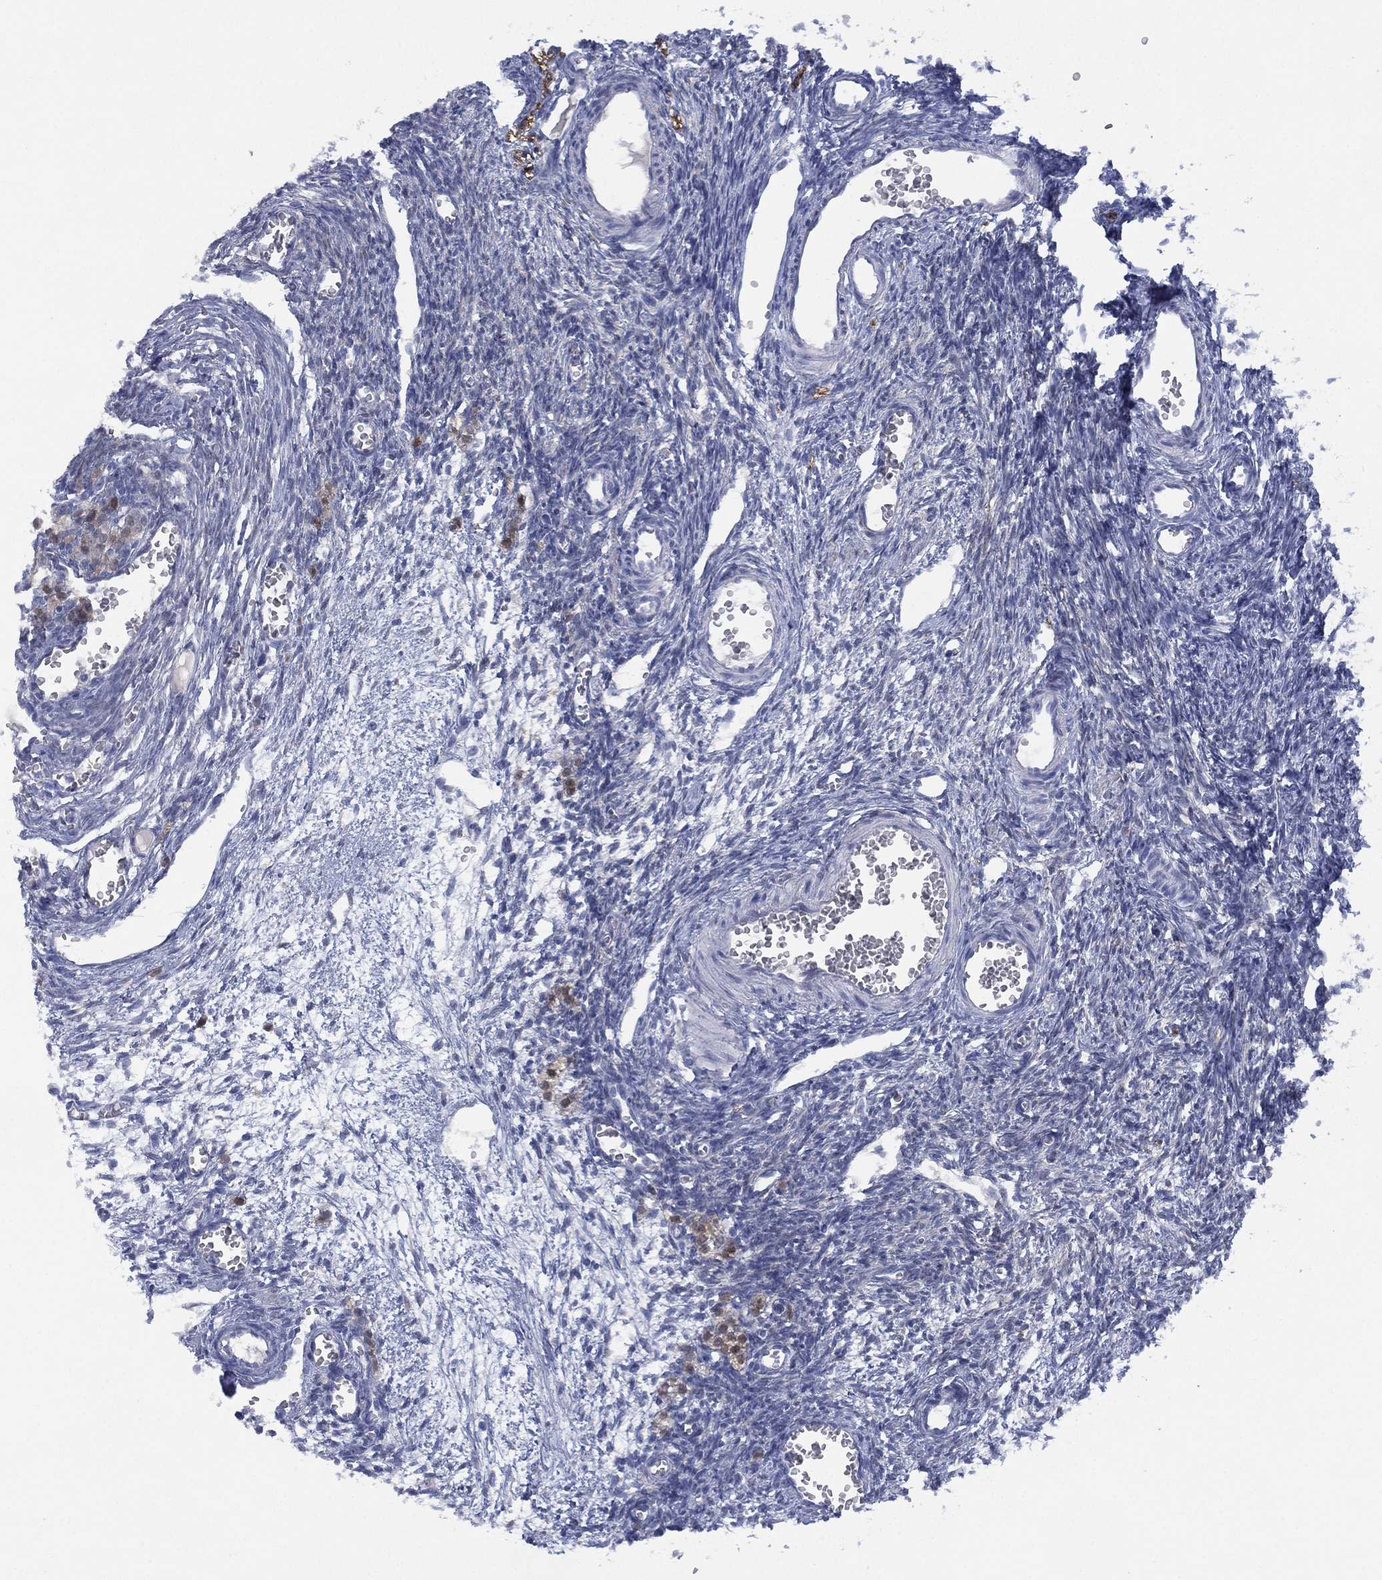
{"staining": {"intensity": "moderate", "quantity": "25%-75%", "location": "cytoplasmic/membranous"}, "tissue": "ovary", "cell_type": "Follicle cells", "image_type": "normal", "snomed": [{"axis": "morphology", "description": "Normal tissue, NOS"}, {"axis": "topography", "description": "Ovary"}], "caption": "Human ovary stained with a brown dye reveals moderate cytoplasmic/membranous positive staining in about 25%-75% of follicle cells.", "gene": "DDAH1", "patient": {"sex": "female", "age": 27}}